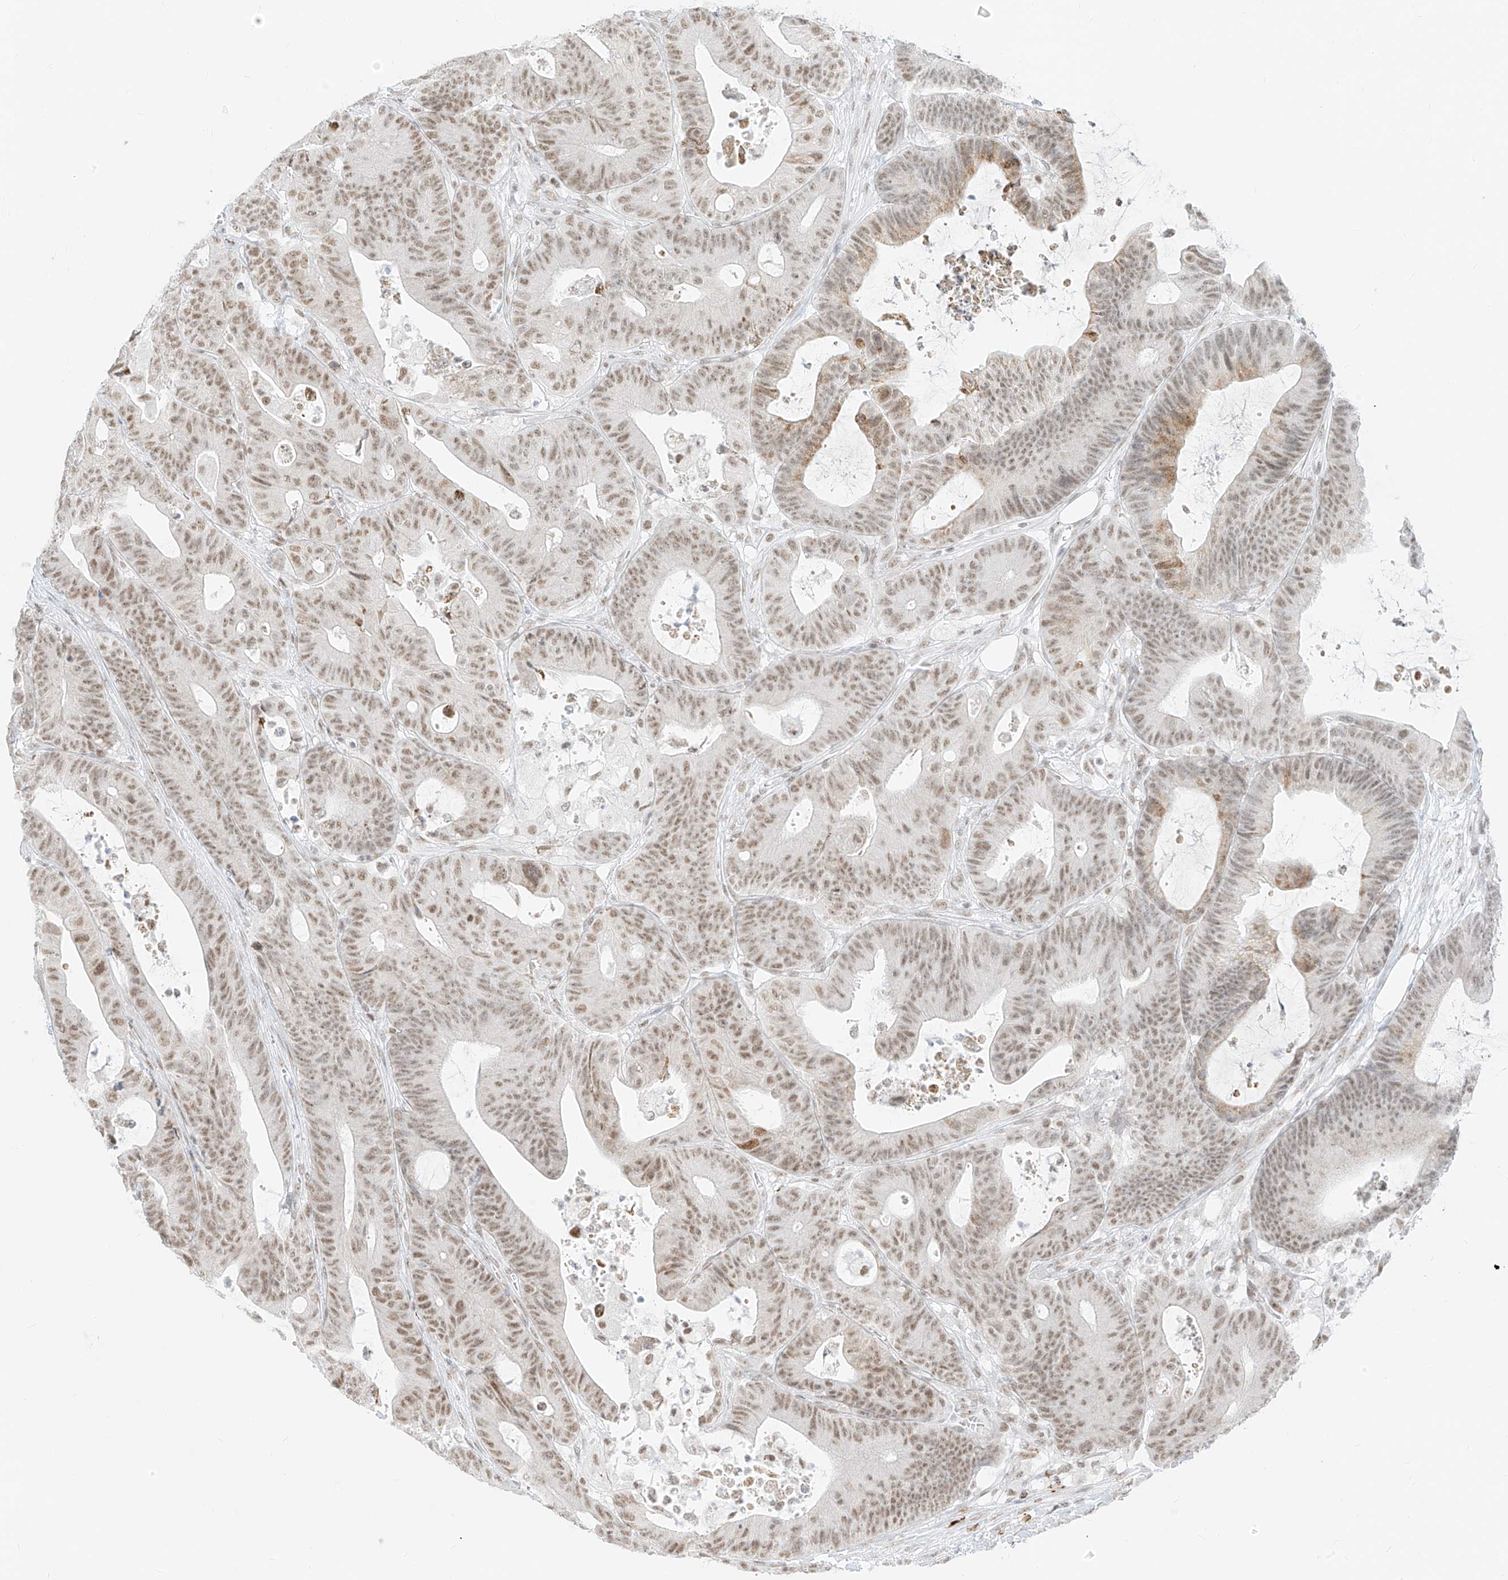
{"staining": {"intensity": "weak", "quantity": ">75%", "location": "cytoplasmic/membranous,nuclear"}, "tissue": "colorectal cancer", "cell_type": "Tumor cells", "image_type": "cancer", "snomed": [{"axis": "morphology", "description": "Adenocarcinoma, NOS"}, {"axis": "topography", "description": "Colon"}], "caption": "Colorectal cancer (adenocarcinoma) stained with a brown dye exhibits weak cytoplasmic/membranous and nuclear positive expression in approximately >75% of tumor cells.", "gene": "SUPT5H", "patient": {"sex": "female", "age": 84}}